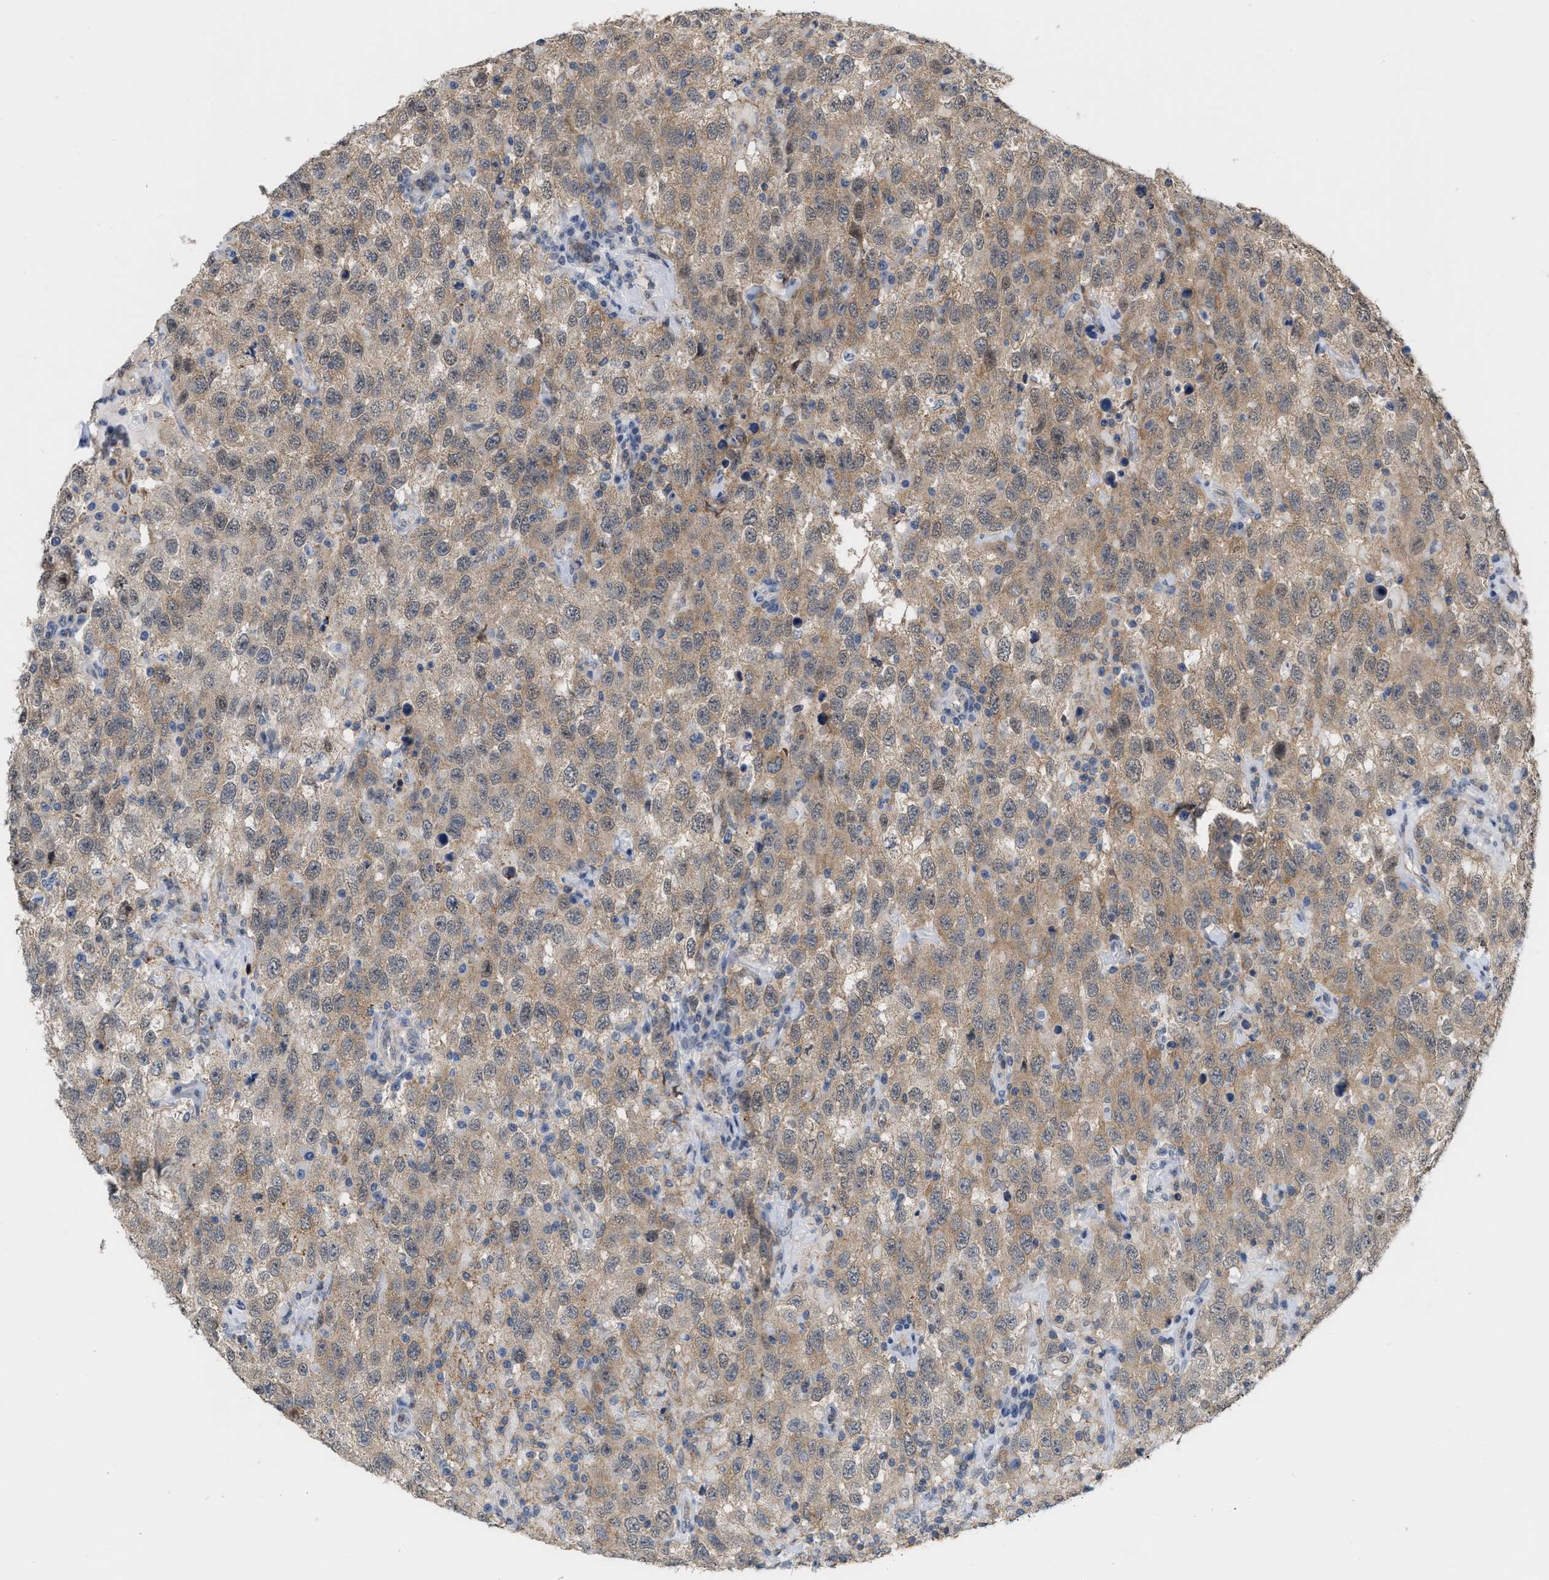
{"staining": {"intensity": "moderate", "quantity": ">75%", "location": "cytoplasmic/membranous"}, "tissue": "testis cancer", "cell_type": "Tumor cells", "image_type": "cancer", "snomed": [{"axis": "morphology", "description": "Seminoma, NOS"}, {"axis": "topography", "description": "Testis"}], "caption": "Testis cancer (seminoma) stained with a protein marker reveals moderate staining in tumor cells.", "gene": "BAIAP2L1", "patient": {"sex": "male", "age": 41}}